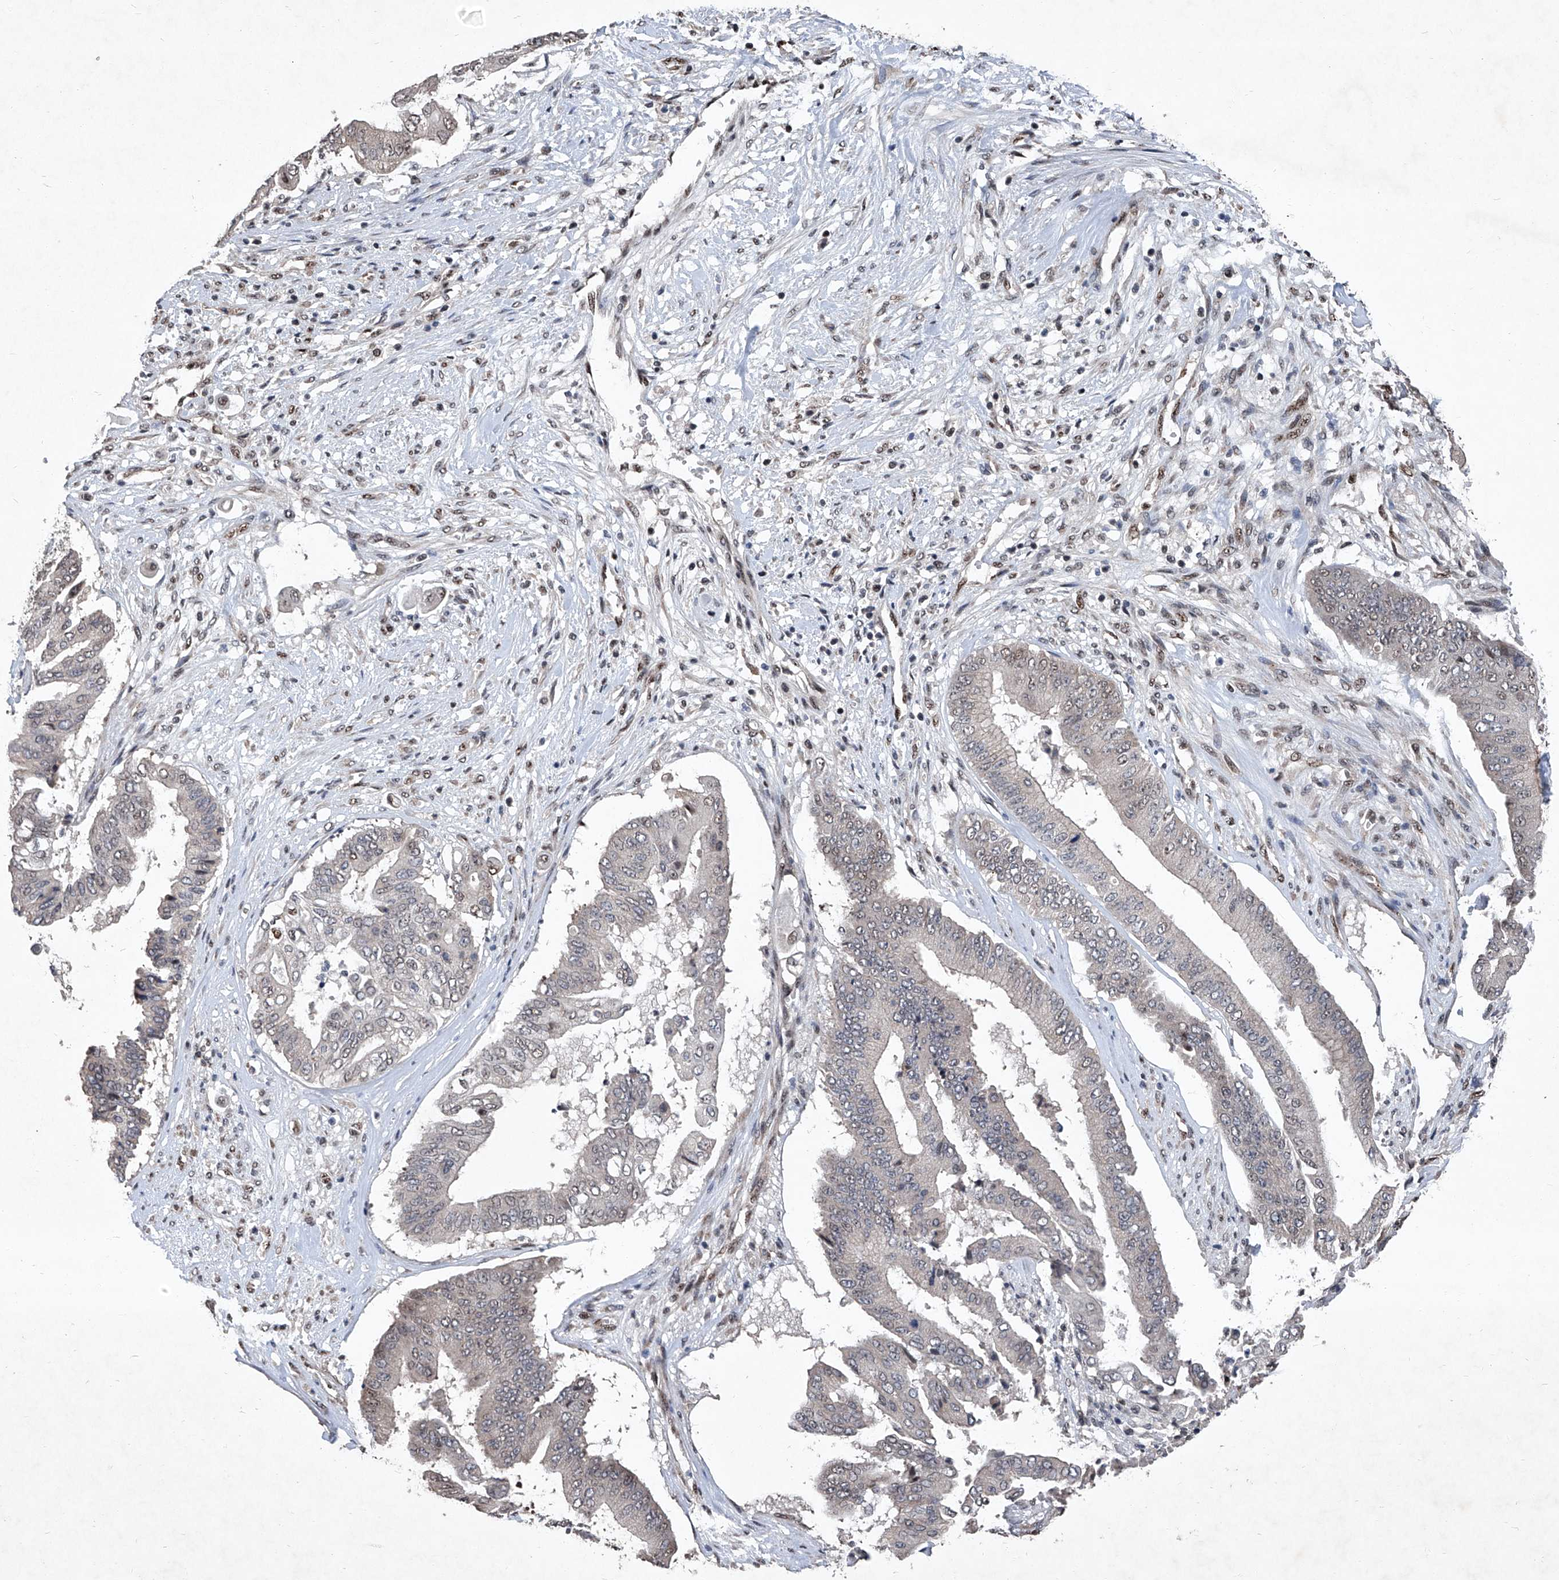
{"staining": {"intensity": "moderate", "quantity": "25%-75%", "location": "nuclear"}, "tissue": "pancreatic cancer", "cell_type": "Tumor cells", "image_type": "cancer", "snomed": [{"axis": "morphology", "description": "Adenocarcinoma, NOS"}, {"axis": "topography", "description": "Pancreas"}], "caption": "Pancreatic cancer was stained to show a protein in brown. There is medium levels of moderate nuclear staining in about 25%-75% of tumor cells. (Stains: DAB in brown, nuclei in blue, Microscopy: brightfield microscopy at high magnification).", "gene": "DDX39B", "patient": {"sex": "female", "age": 77}}